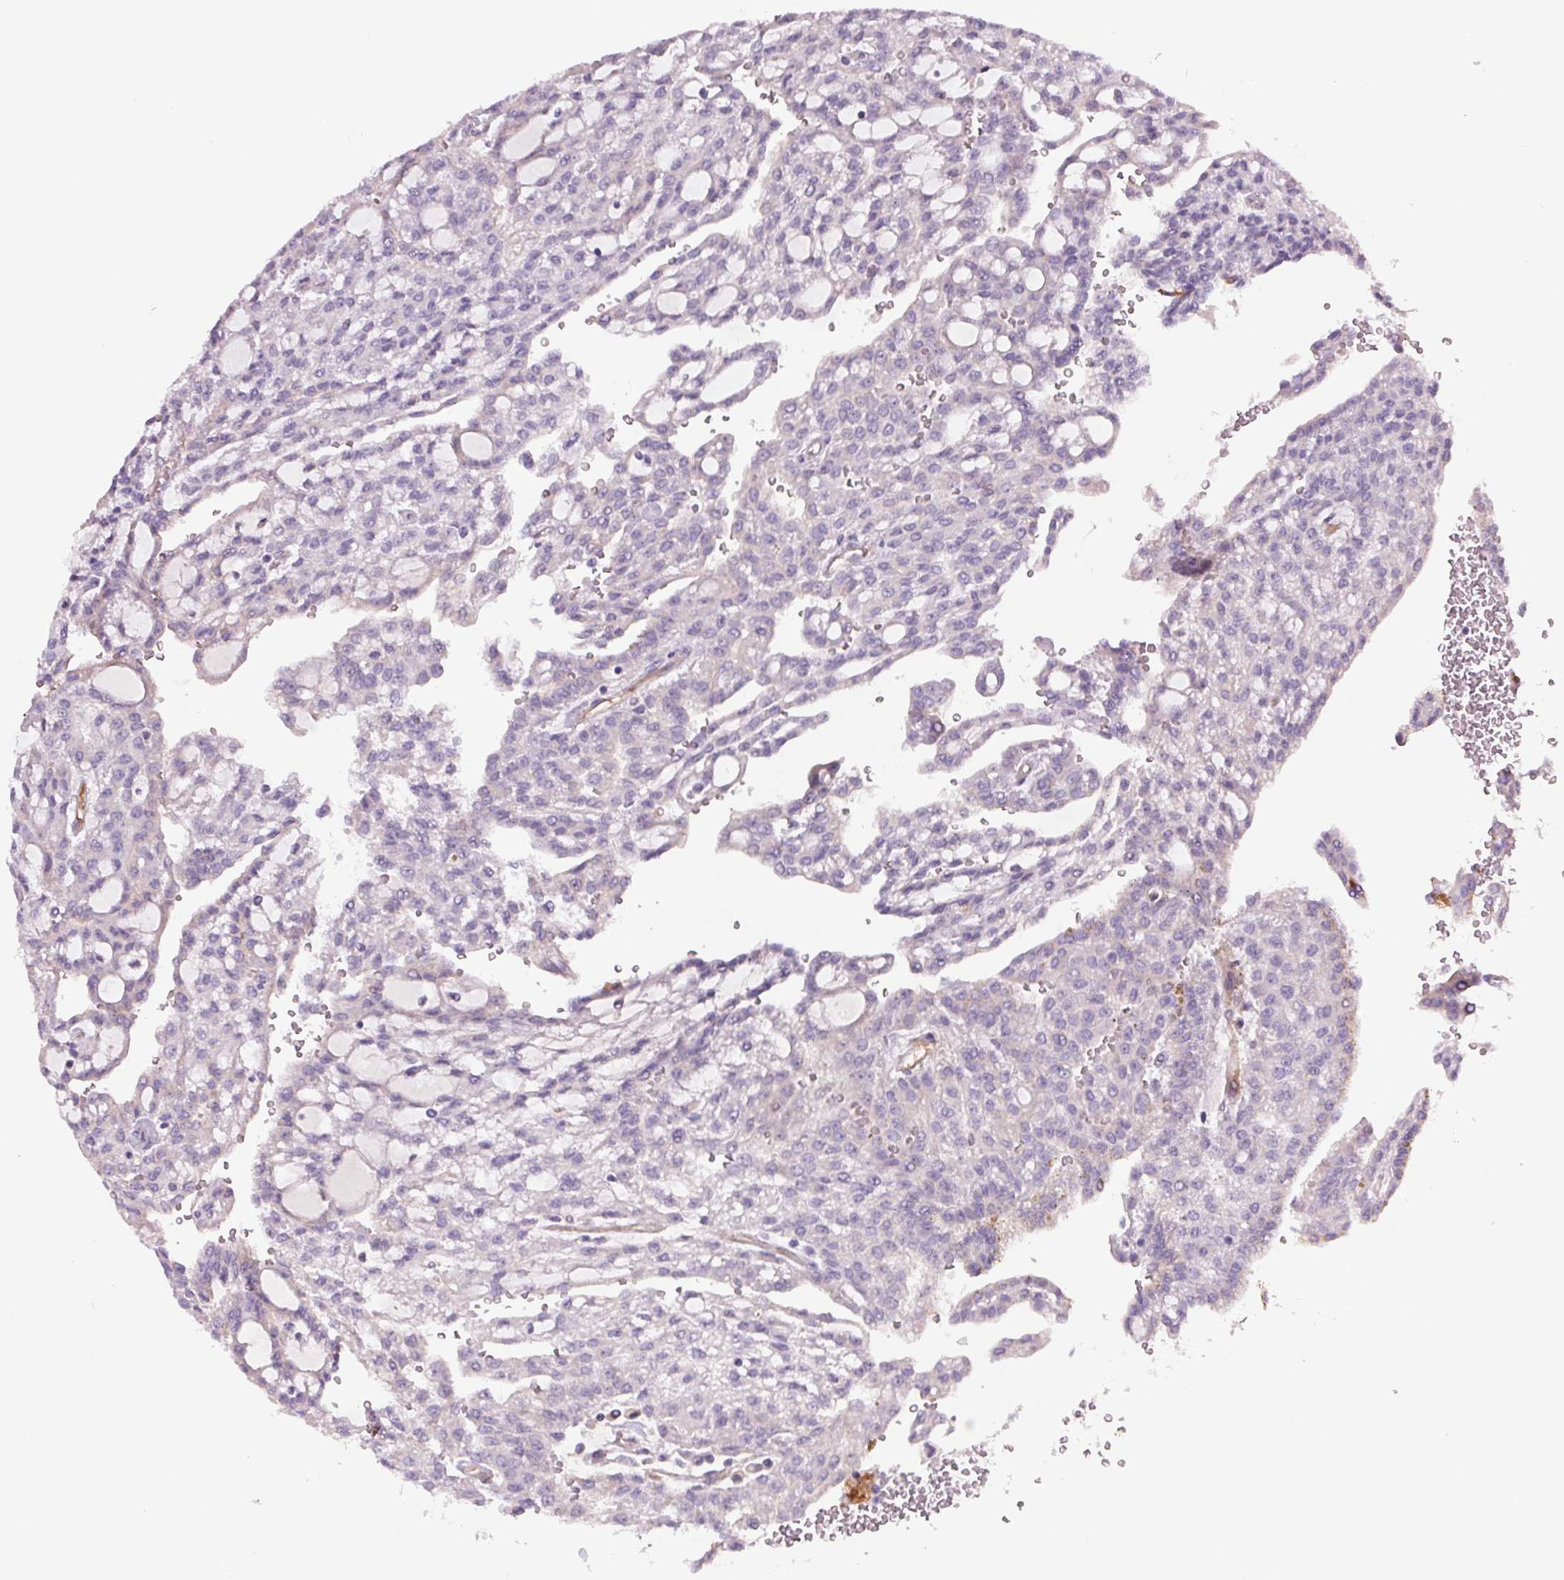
{"staining": {"intensity": "negative", "quantity": "none", "location": "none"}, "tissue": "renal cancer", "cell_type": "Tumor cells", "image_type": "cancer", "snomed": [{"axis": "morphology", "description": "Adenocarcinoma, NOS"}, {"axis": "topography", "description": "Kidney"}], "caption": "This is a image of IHC staining of adenocarcinoma (renal), which shows no staining in tumor cells.", "gene": "APOC4", "patient": {"sex": "male", "age": 63}}